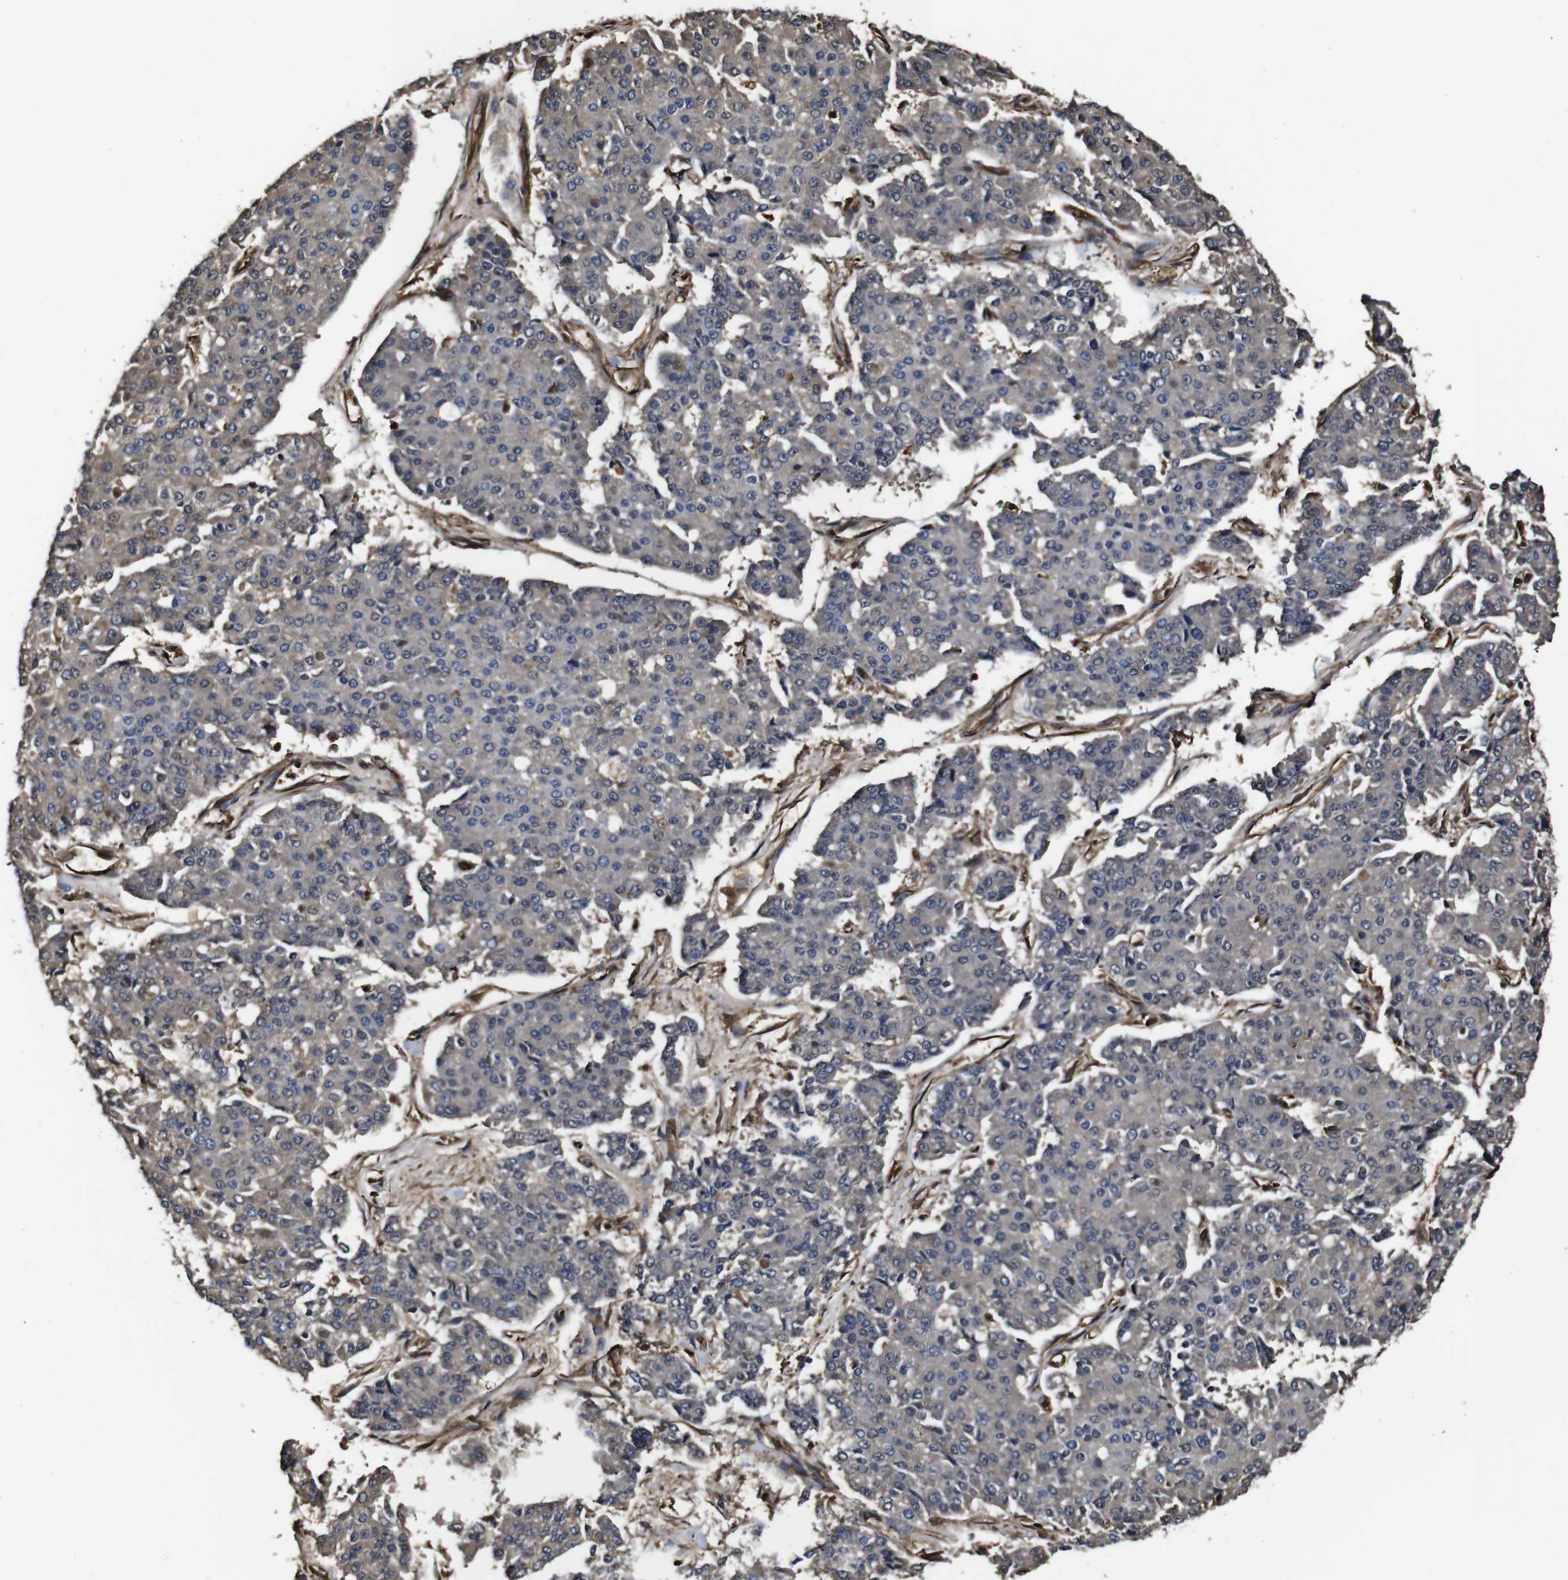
{"staining": {"intensity": "weak", "quantity": ">75%", "location": "cytoplasmic/membranous"}, "tissue": "pancreatic cancer", "cell_type": "Tumor cells", "image_type": "cancer", "snomed": [{"axis": "morphology", "description": "Adenocarcinoma, NOS"}, {"axis": "topography", "description": "Pancreas"}], "caption": "Pancreatic adenocarcinoma tissue displays weak cytoplasmic/membranous expression in about >75% of tumor cells The staining was performed using DAB to visualize the protein expression in brown, while the nuclei were stained in blue with hematoxylin (Magnification: 20x).", "gene": "MSN", "patient": {"sex": "male", "age": 50}}